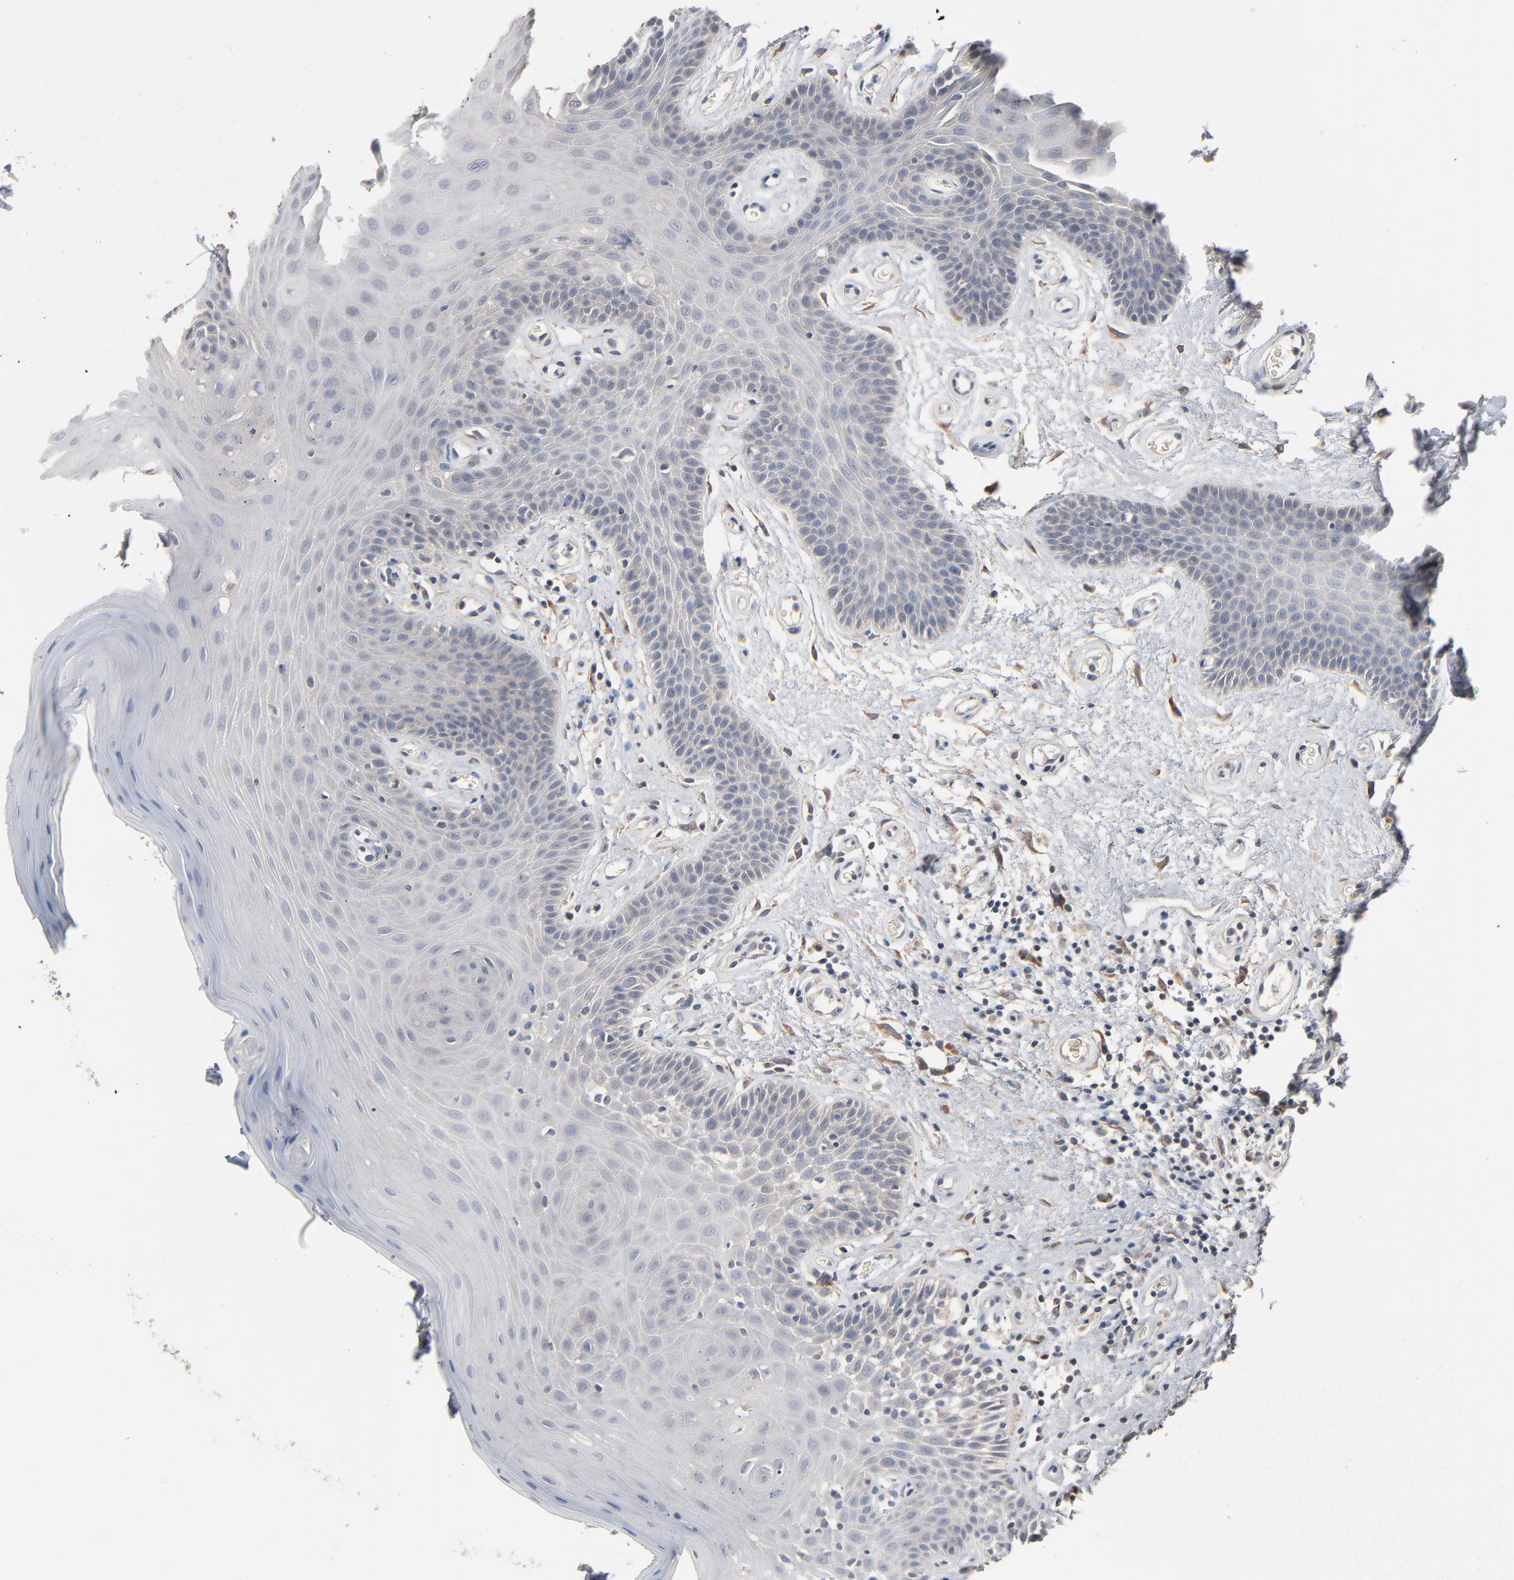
{"staining": {"intensity": "negative", "quantity": "none", "location": "none"}, "tissue": "oral mucosa", "cell_type": "Squamous epithelial cells", "image_type": "normal", "snomed": [{"axis": "morphology", "description": "Normal tissue, NOS"}, {"axis": "morphology", "description": "Squamous cell carcinoma, NOS"}, {"axis": "topography", "description": "Skeletal muscle"}, {"axis": "topography", "description": "Oral tissue"}, {"axis": "topography", "description": "Head-Neck"}], "caption": "Protein analysis of benign oral mucosa displays no significant expression in squamous epithelial cells. (Stains: DAB (3,3'-diaminobenzidine) IHC with hematoxylin counter stain, Microscopy: brightfield microscopy at high magnification).", "gene": "ZDHHC8", "patient": {"sex": "male", "age": 71}}